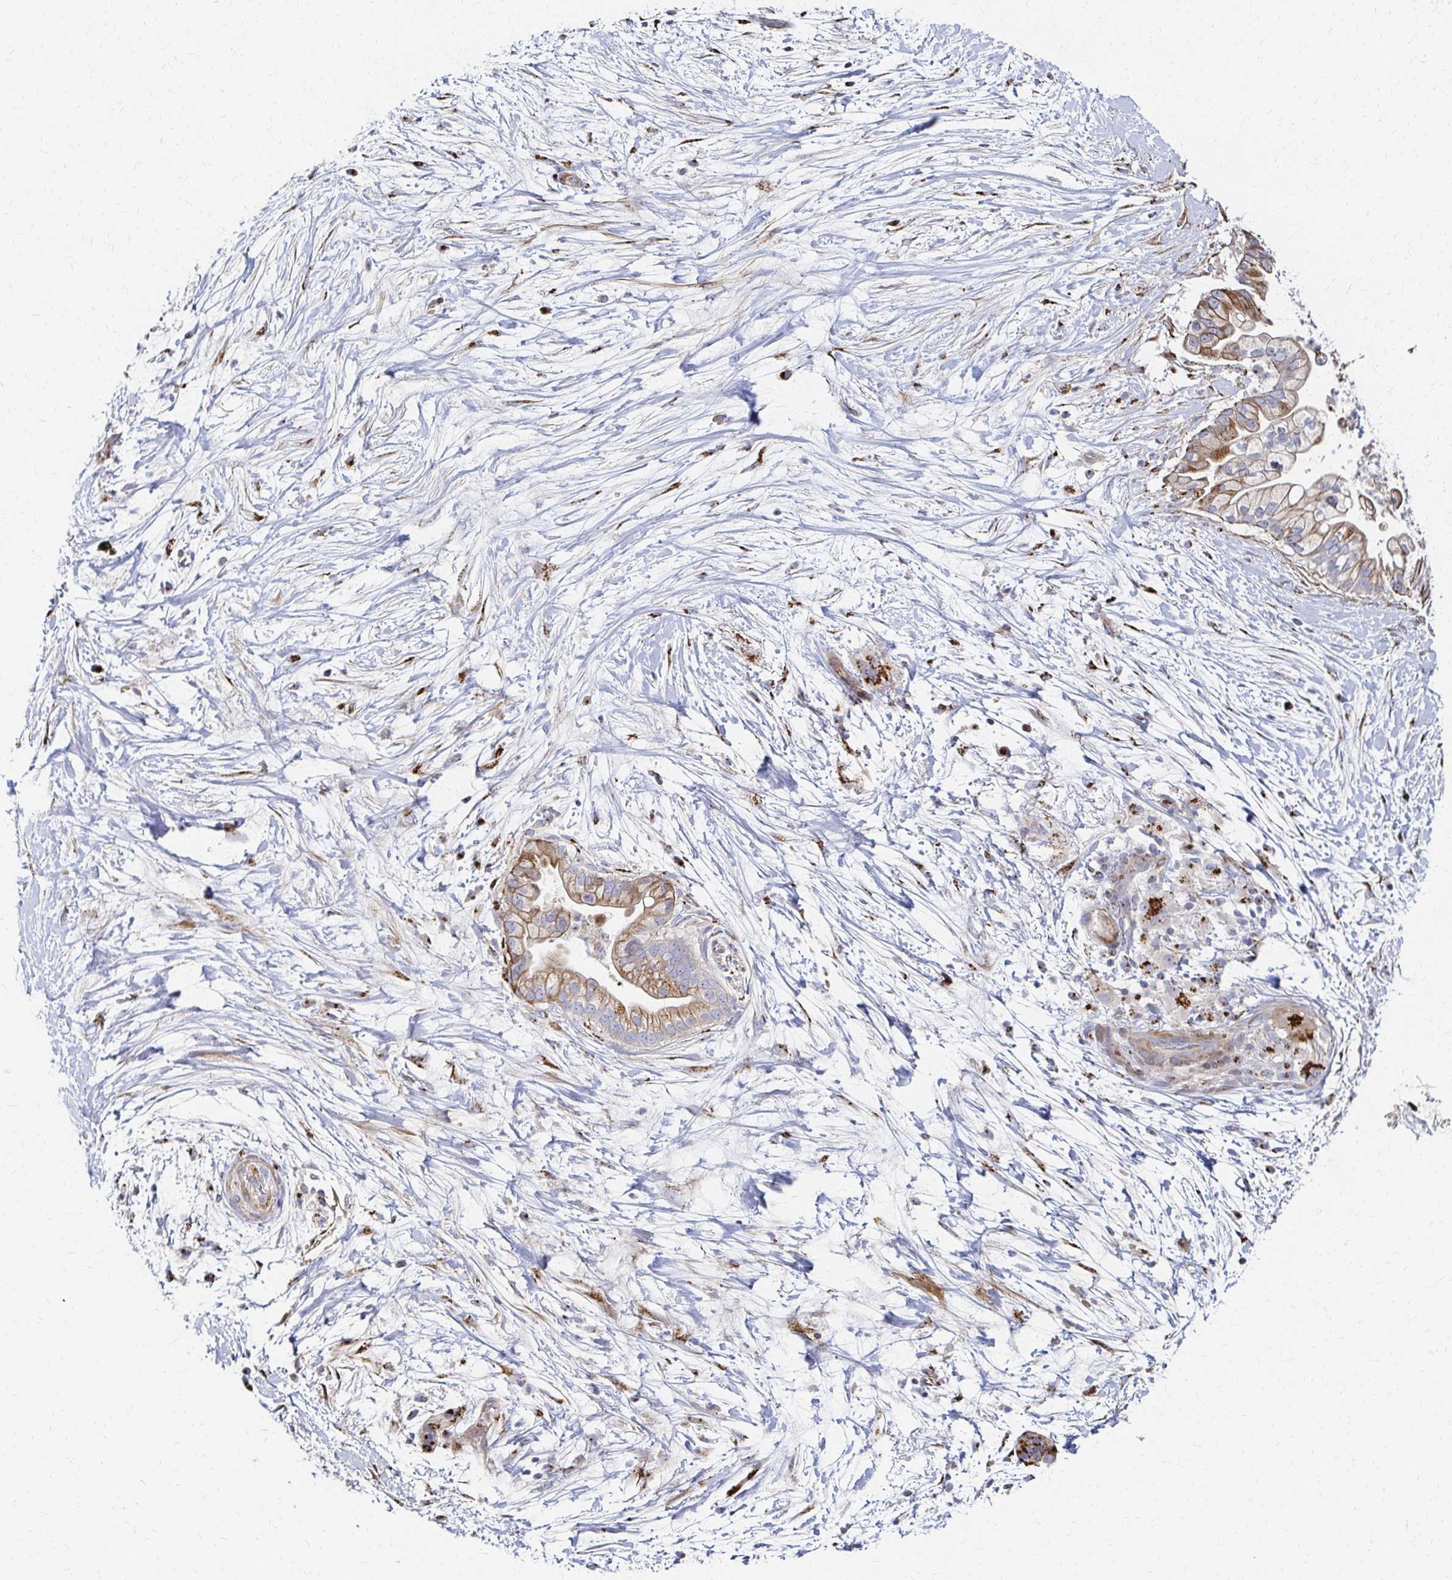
{"staining": {"intensity": "moderate", "quantity": ">75%", "location": "cytoplasmic/membranous"}, "tissue": "pancreatic cancer", "cell_type": "Tumor cells", "image_type": "cancer", "snomed": [{"axis": "morphology", "description": "Adenocarcinoma, NOS"}, {"axis": "topography", "description": "Pancreas"}], "caption": "This histopathology image displays pancreatic adenocarcinoma stained with immunohistochemistry (IHC) to label a protein in brown. The cytoplasmic/membranous of tumor cells show moderate positivity for the protein. Nuclei are counter-stained blue.", "gene": "MAN1A1", "patient": {"sex": "female", "age": 69}}